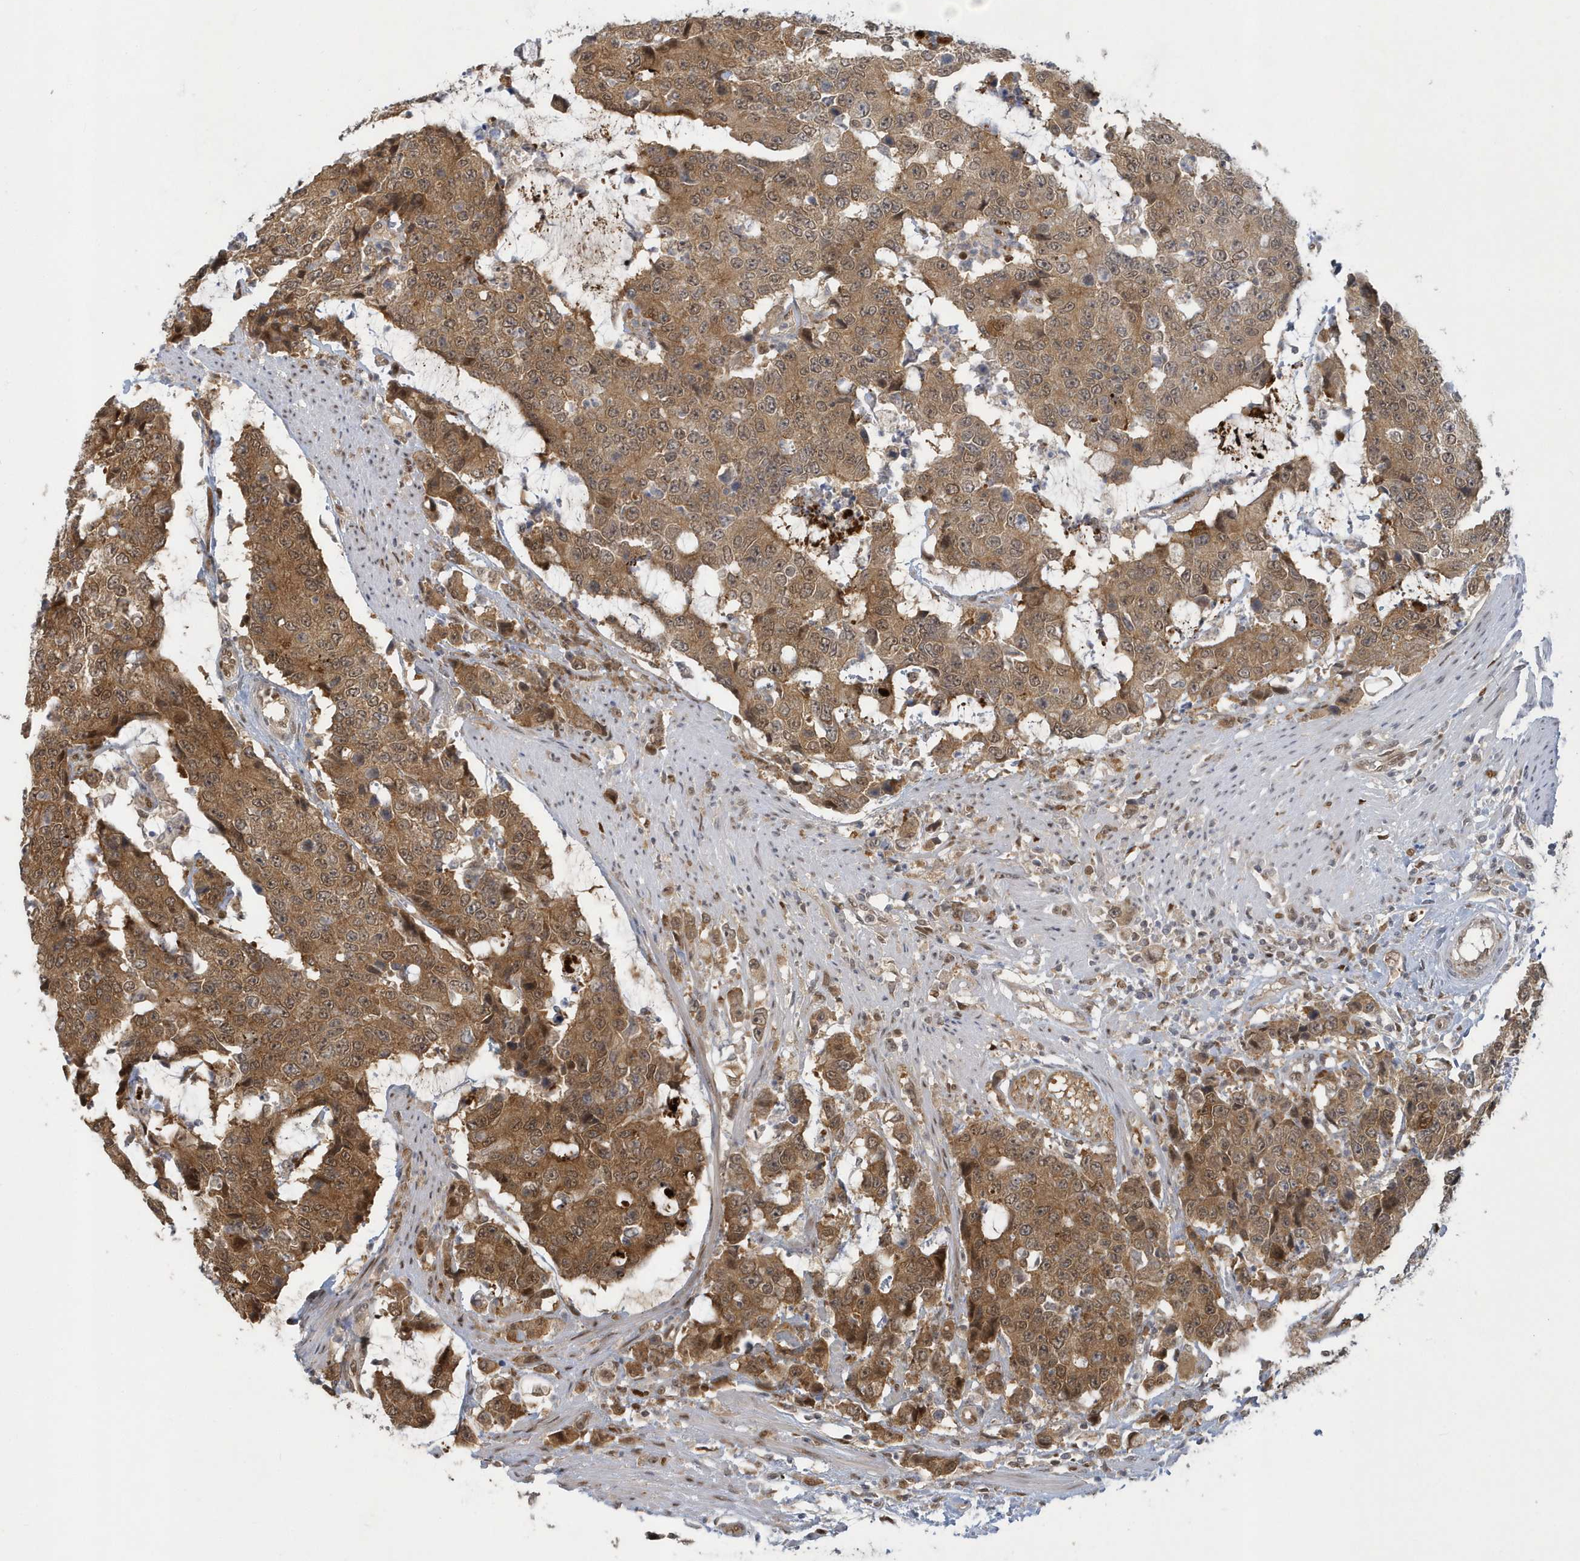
{"staining": {"intensity": "moderate", "quantity": ">75%", "location": "cytoplasmic/membranous"}, "tissue": "colorectal cancer", "cell_type": "Tumor cells", "image_type": "cancer", "snomed": [{"axis": "morphology", "description": "Adenocarcinoma, NOS"}, {"axis": "topography", "description": "Colon"}], "caption": "IHC (DAB (3,3'-diaminobenzidine)) staining of colorectal cancer (adenocarcinoma) demonstrates moderate cytoplasmic/membranous protein expression in about >75% of tumor cells.", "gene": "ATG4A", "patient": {"sex": "female", "age": 86}}